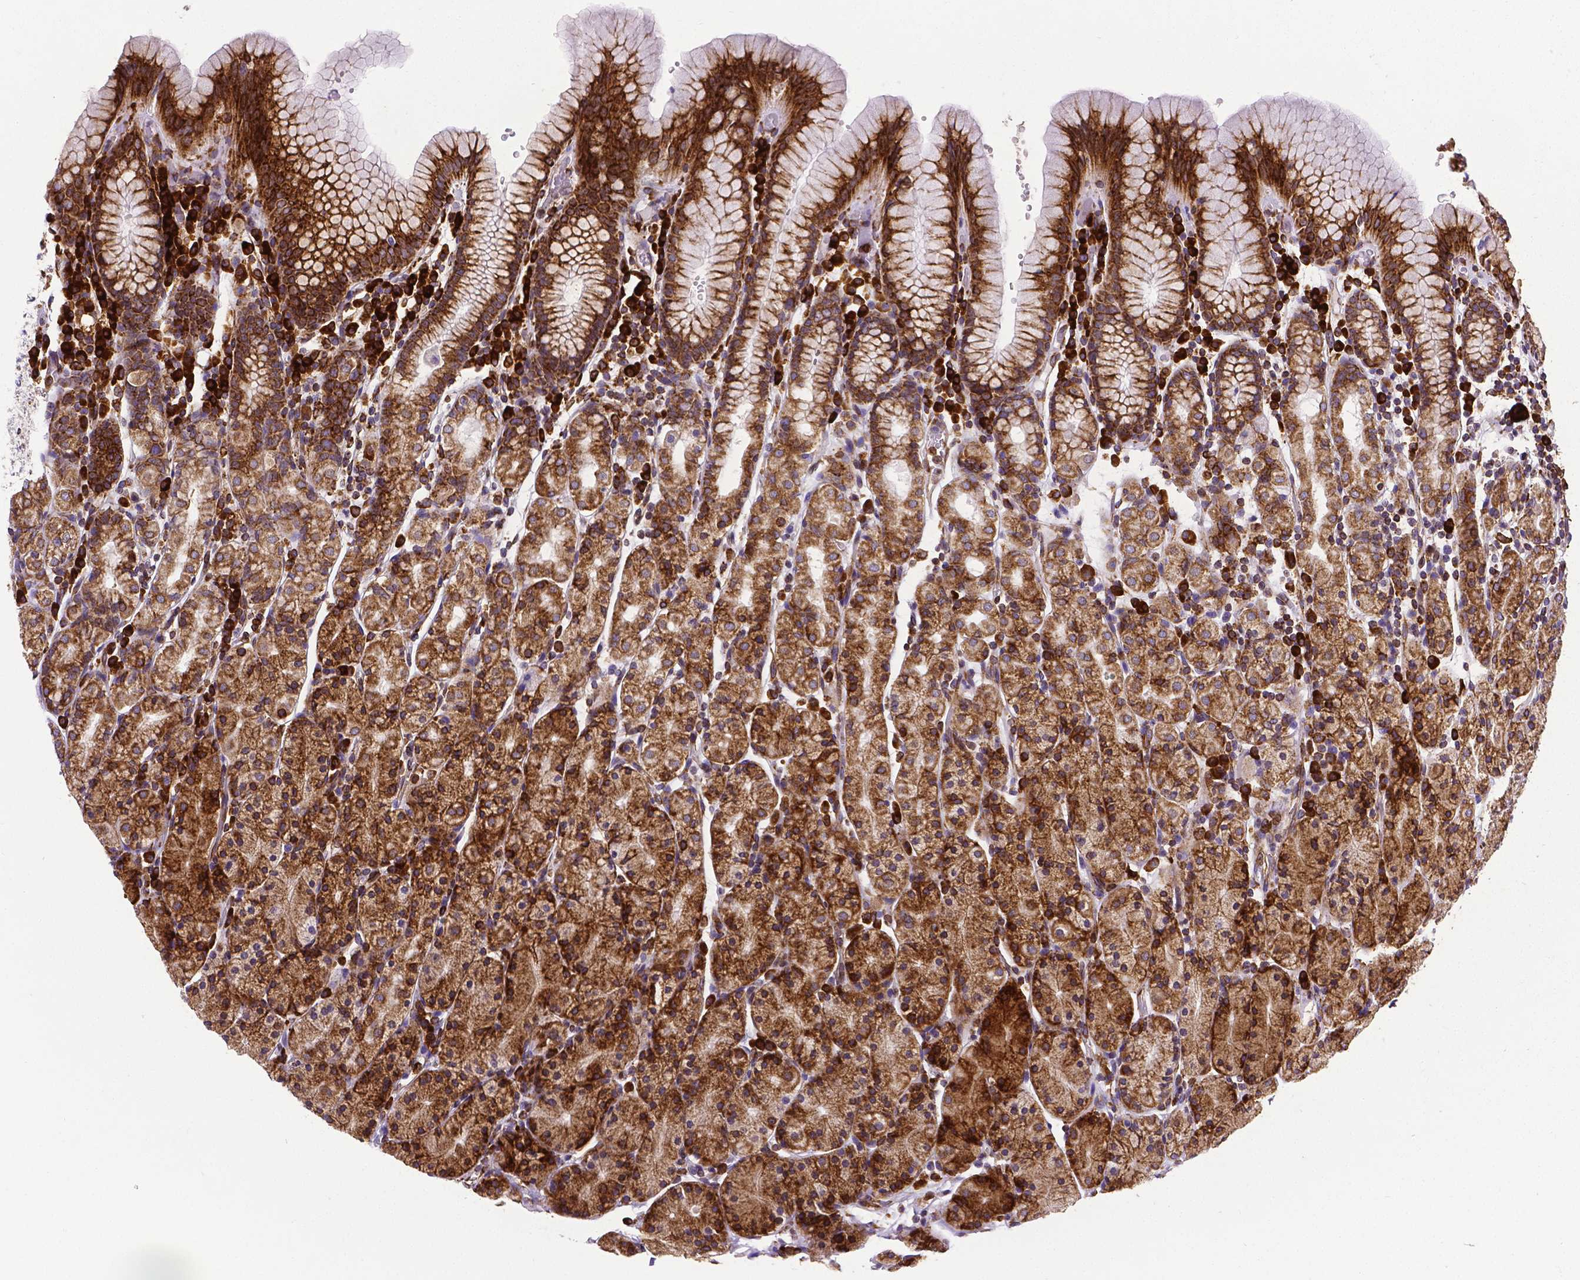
{"staining": {"intensity": "strong", "quantity": "25%-75%", "location": "cytoplasmic/membranous"}, "tissue": "stomach", "cell_type": "Glandular cells", "image_type": "normal", "snomed": [{"axis": "morphology", "description": "Normal tissue, NOS"}, {"axis": "topography", "description": "Stomach, upper"}, {"axis": "topography", "description": "Stomach"}], "caption": "Protein analysis of benign stomach reveals strong cytoplasmic/membranous expression in approximately 25%-75% of glandular cells. Using DAB (brown) and hematoxylin (blue) stains, captured at high magnification using brightfield microscopy.", "gene": "MTDH", "patient": {"sex": "male", "age": 62}}